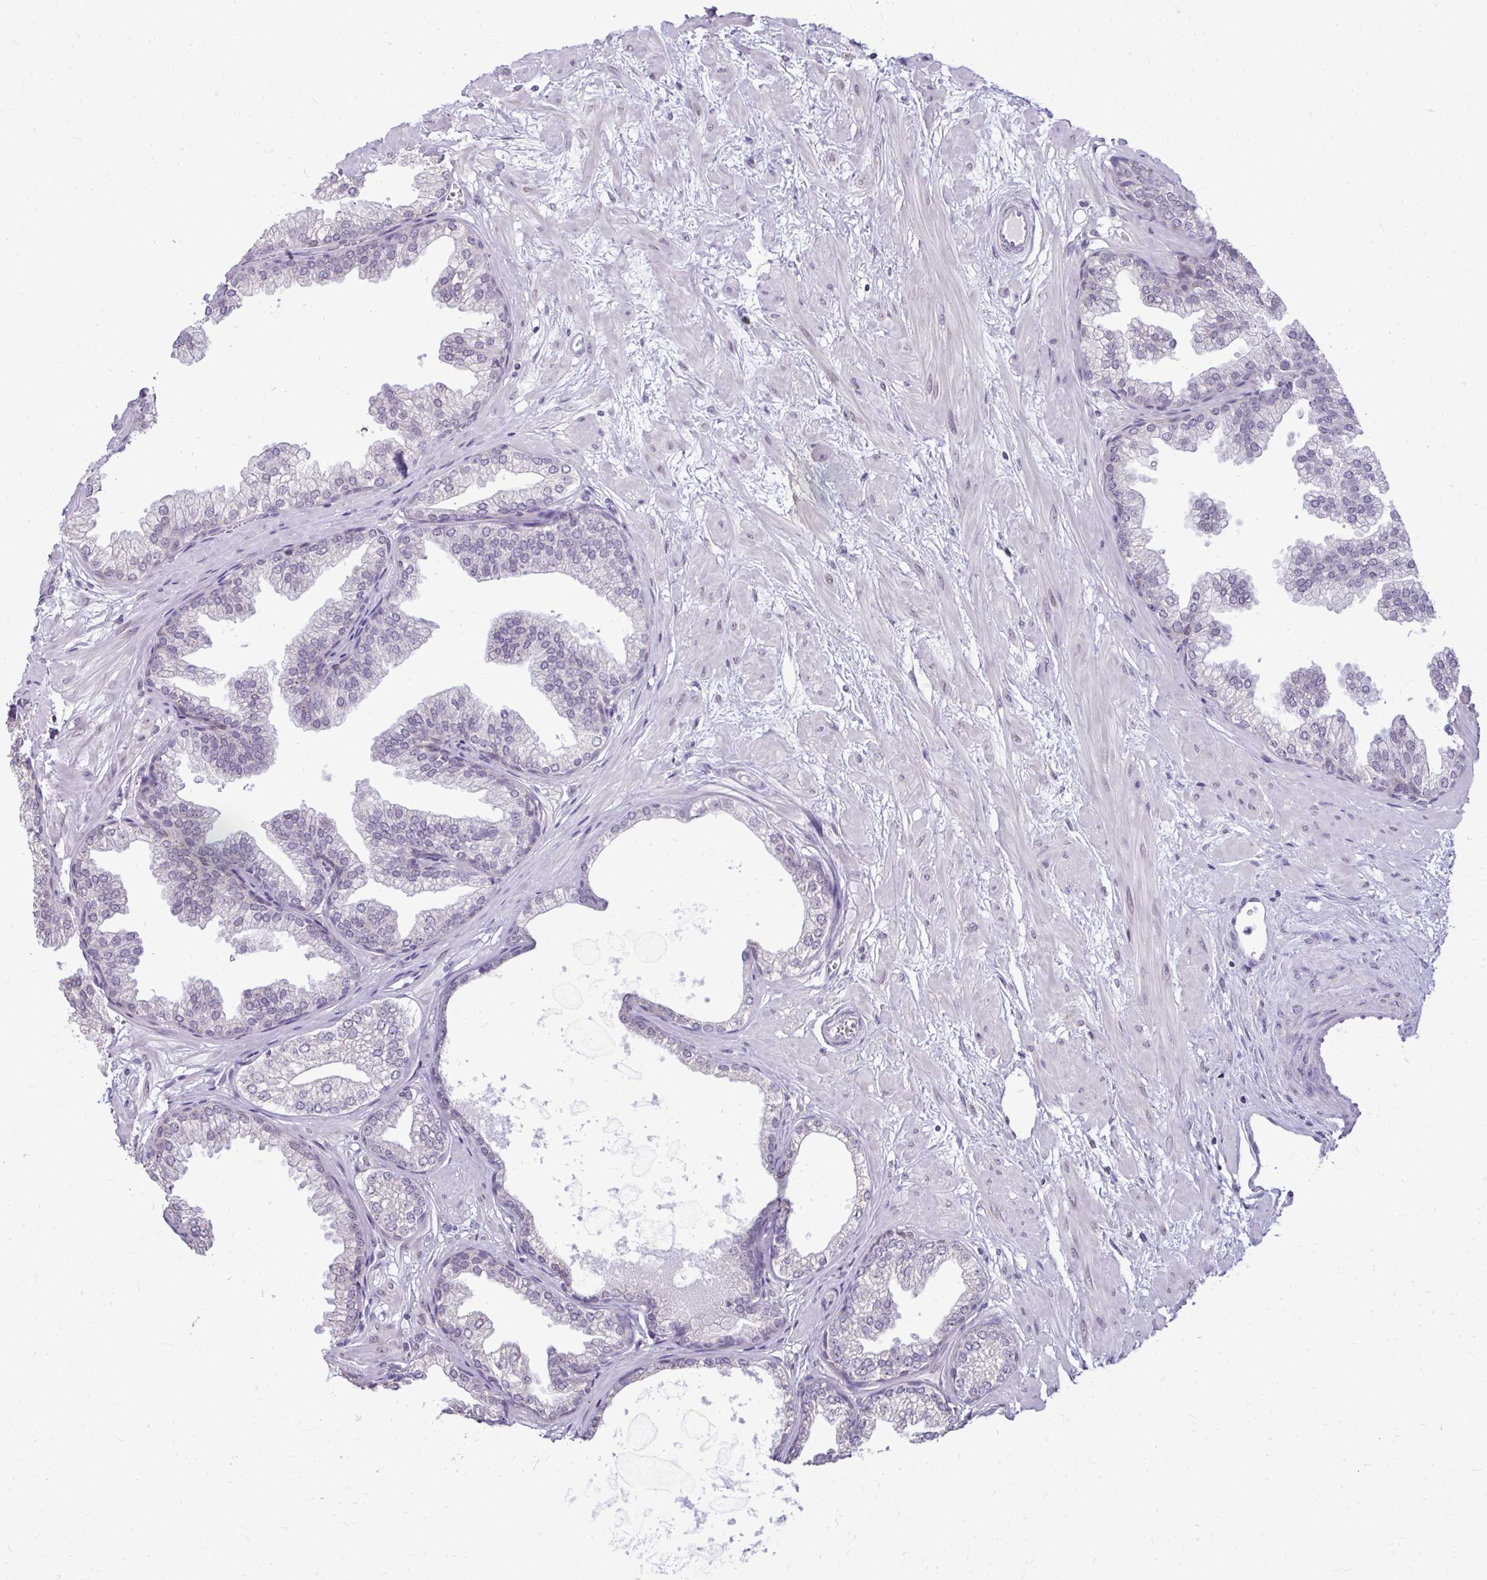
{"staining": {"intensity": "negative", "quantity": "none", "location": "none"}, "tissue": "prostate", "cell_type": "Glandular cells", "image_type": "normal", "snomed": [{"axis": "morphology", "description": "Normal tissue, NOS"}, {"axis": "topography", "description": "Prostate"}], "caption": "DAB immunohistochemical staining of benign human prostate demonstrates no significant positivity in glandular cells. The staining is performed using DAB brown chromogen with nuclei counter-stained in using hematoxylin.", "gene": "NPPA", "patient": {"sex": "male", "age": 37}}